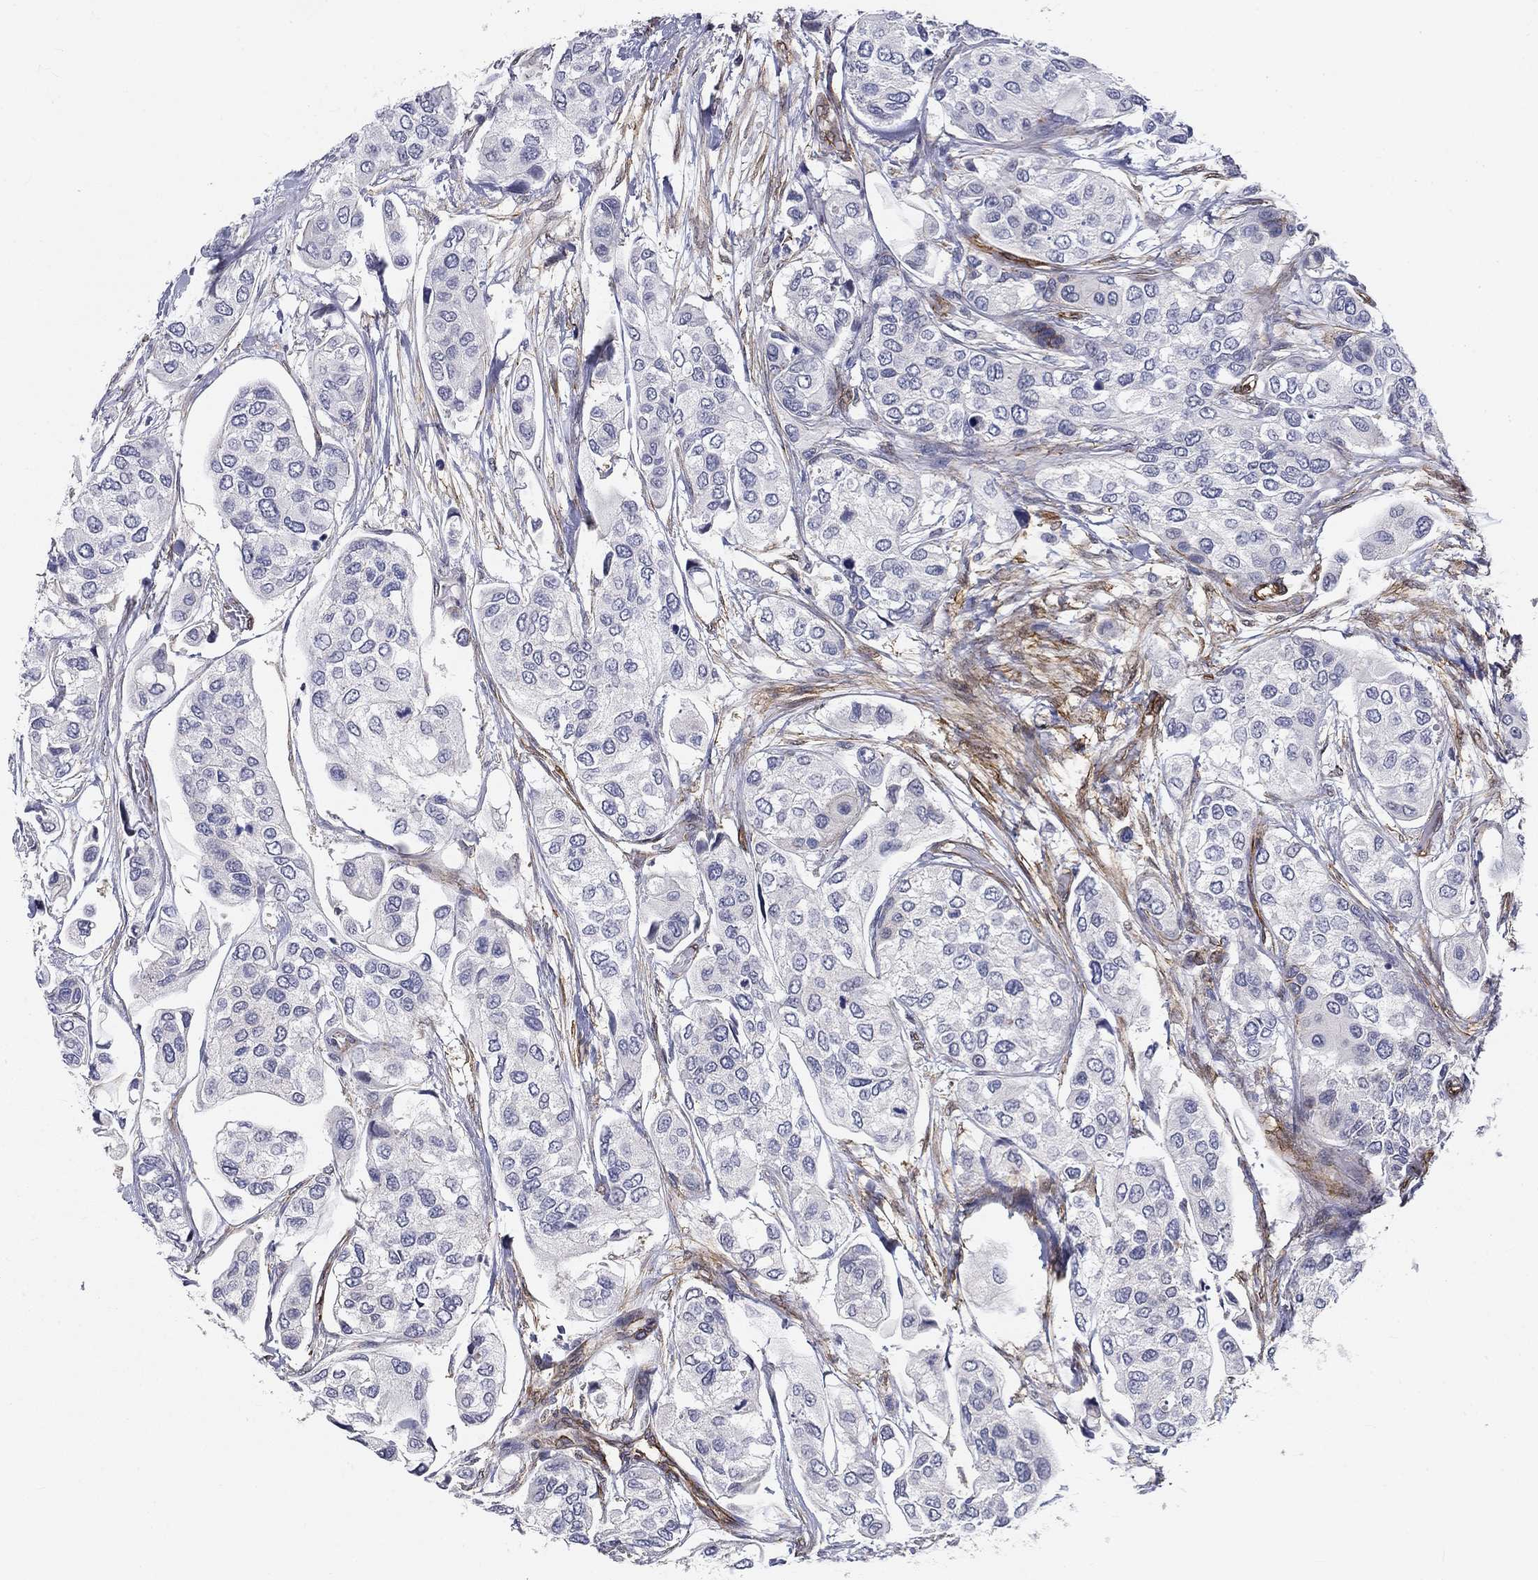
{"staining": {"intensity": "negative", "quantity": "none", "location": "none"}, "tissue": "urothelial cancer", "cell_type": "Tumor cells", "image_type": "cancer", "snomed": [{"axis": "morphology", "description": "Urothelial carcinoma, High grade"}, {"axis": "topography", "description": "Urinary bladder"}], "caption": "A histopathology image of urothelial carcinoma (high-grade) stained for a protein exhibits no brown staining in tumor cells.", "gene": "SYNC", "patient": {"sex": "male", "age": 77}}